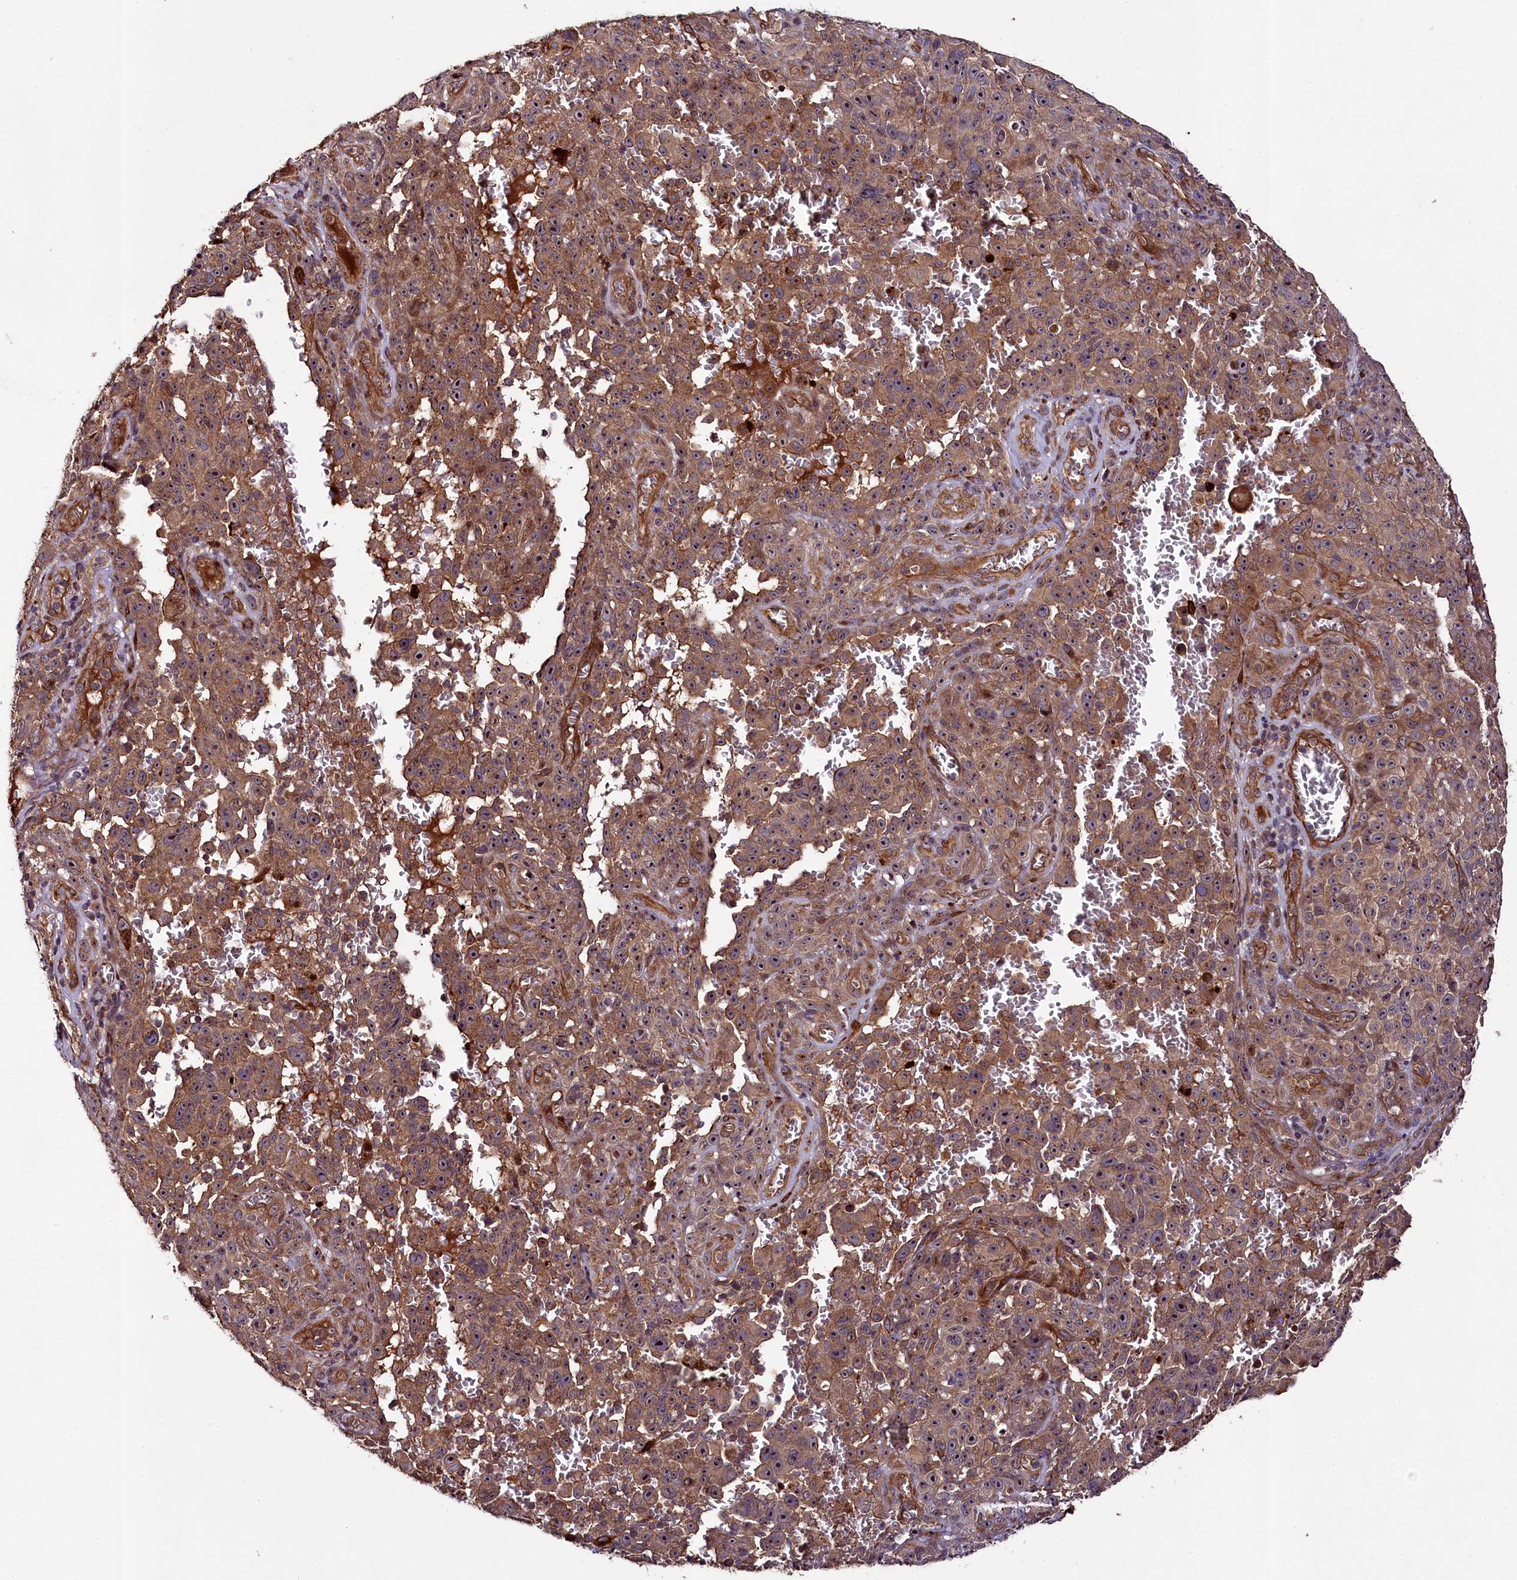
{"staining": {"intensity": "moderate", "quantity": ">75%", "location": "cytoplasmic/membranous"}, "tissue": "melanoma", "cell_type": "Tumor cells", "image_type": "cancer", "snomed": [{"axis": "morphology", "description": "Malignant melanoma, NOS"}, {"axis": "topography", "description": "Skin"}], "caption": "DAB (3,3'-diaminobenzidine) immunohistochemical staining of human melanoma exhibits moderate cytoplasmic/membranous protein expression in about >75% of tumor cells.", "gene": "CCDC102A", "patient": {"sex": "female", "age": 82}}